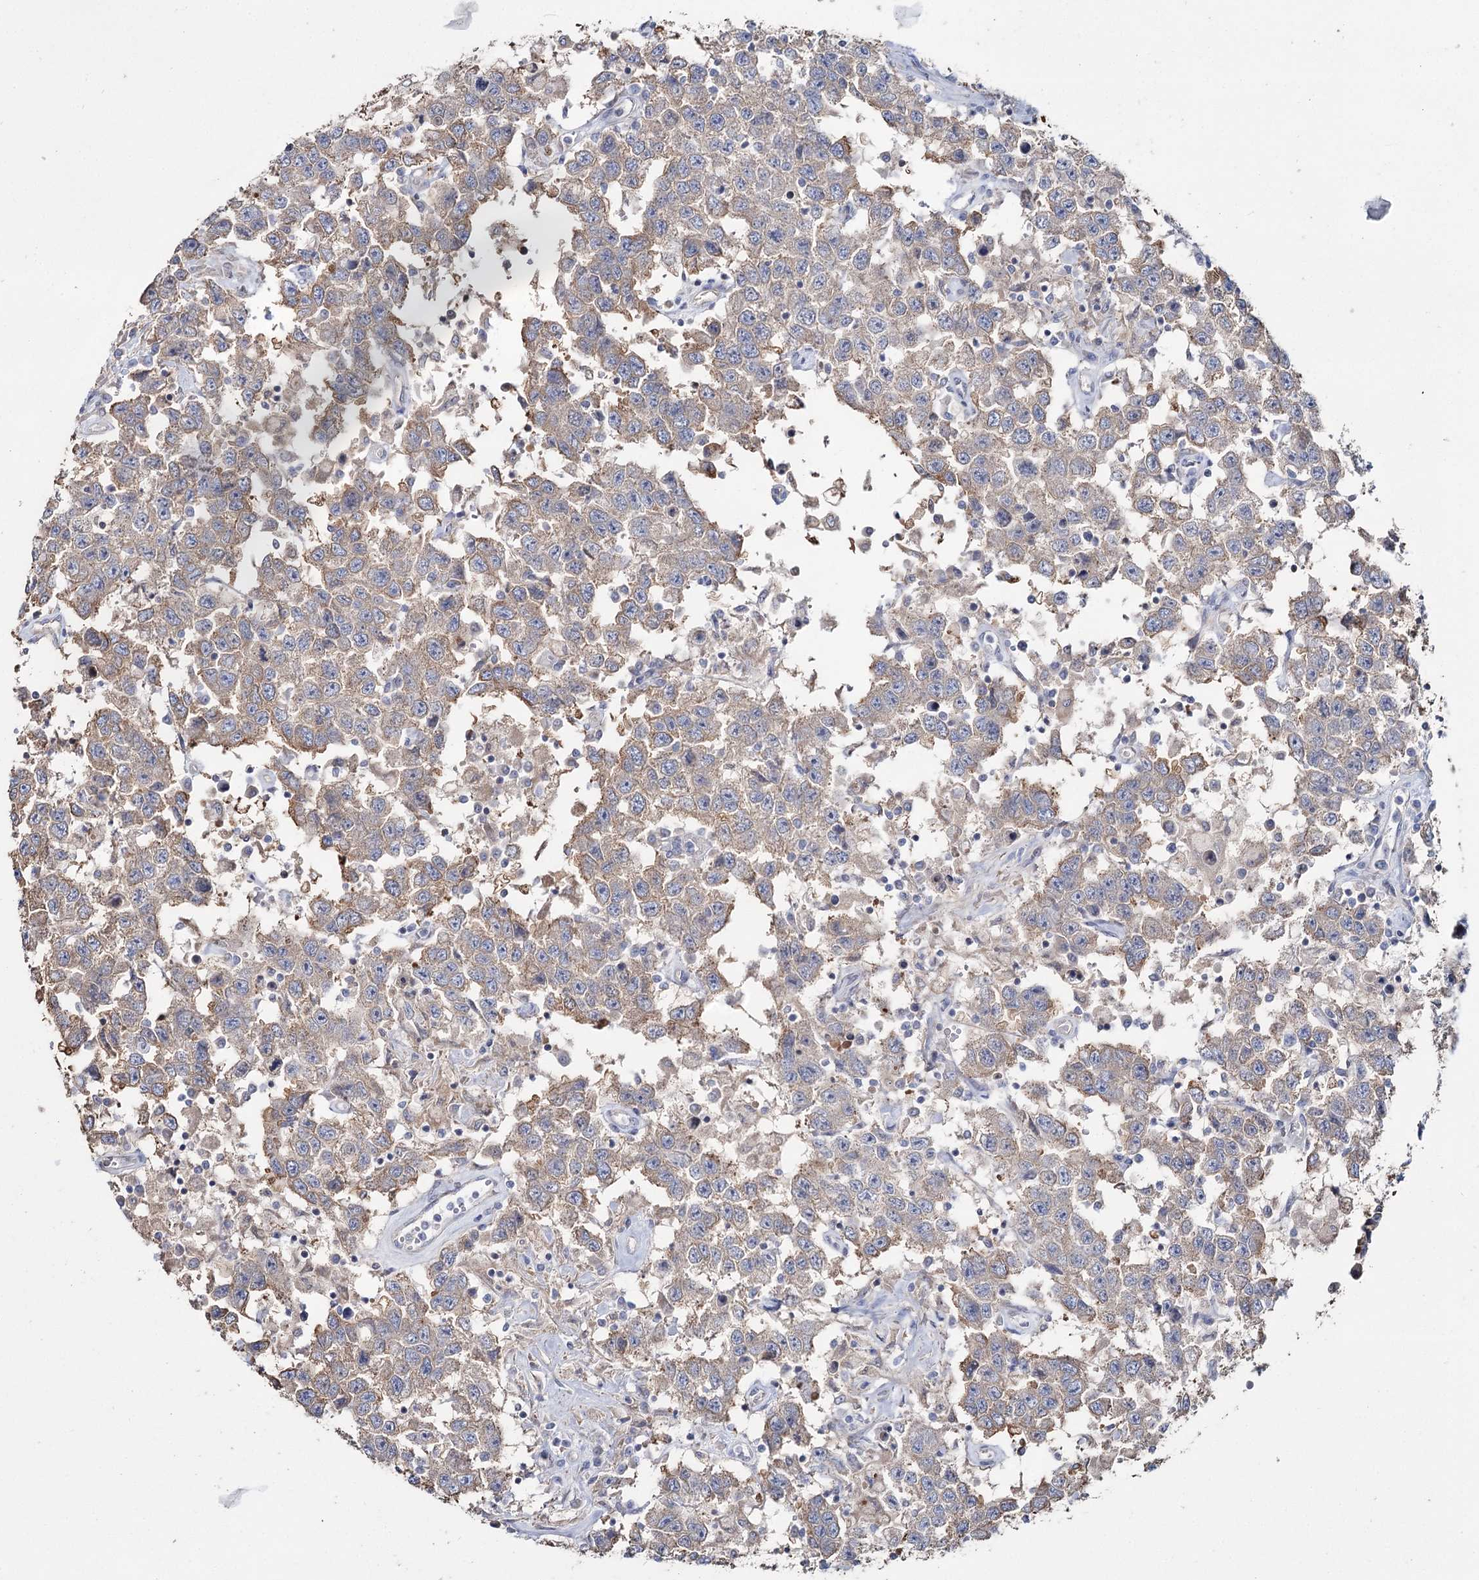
{"staining": {"intensity": "weak", "quantity": ">75%", "location": "cytoplasmic/membranous"}, "tissue": "testis cancer", "cell_type": "Tumor cells", "image_type": "cancer", "snomed": [{"axis": "morphology", "description": "Seminoma, NOS"}, {"axis": "topography", "description": "Testis"}], "caption": "Tumor cells demonstrate weak cytoplasmic/membranous expression in about >75% of cells in testis cancer (seminoma).", "gene": "SUMF1", "patient": {"sex": "male", "age": 41}}